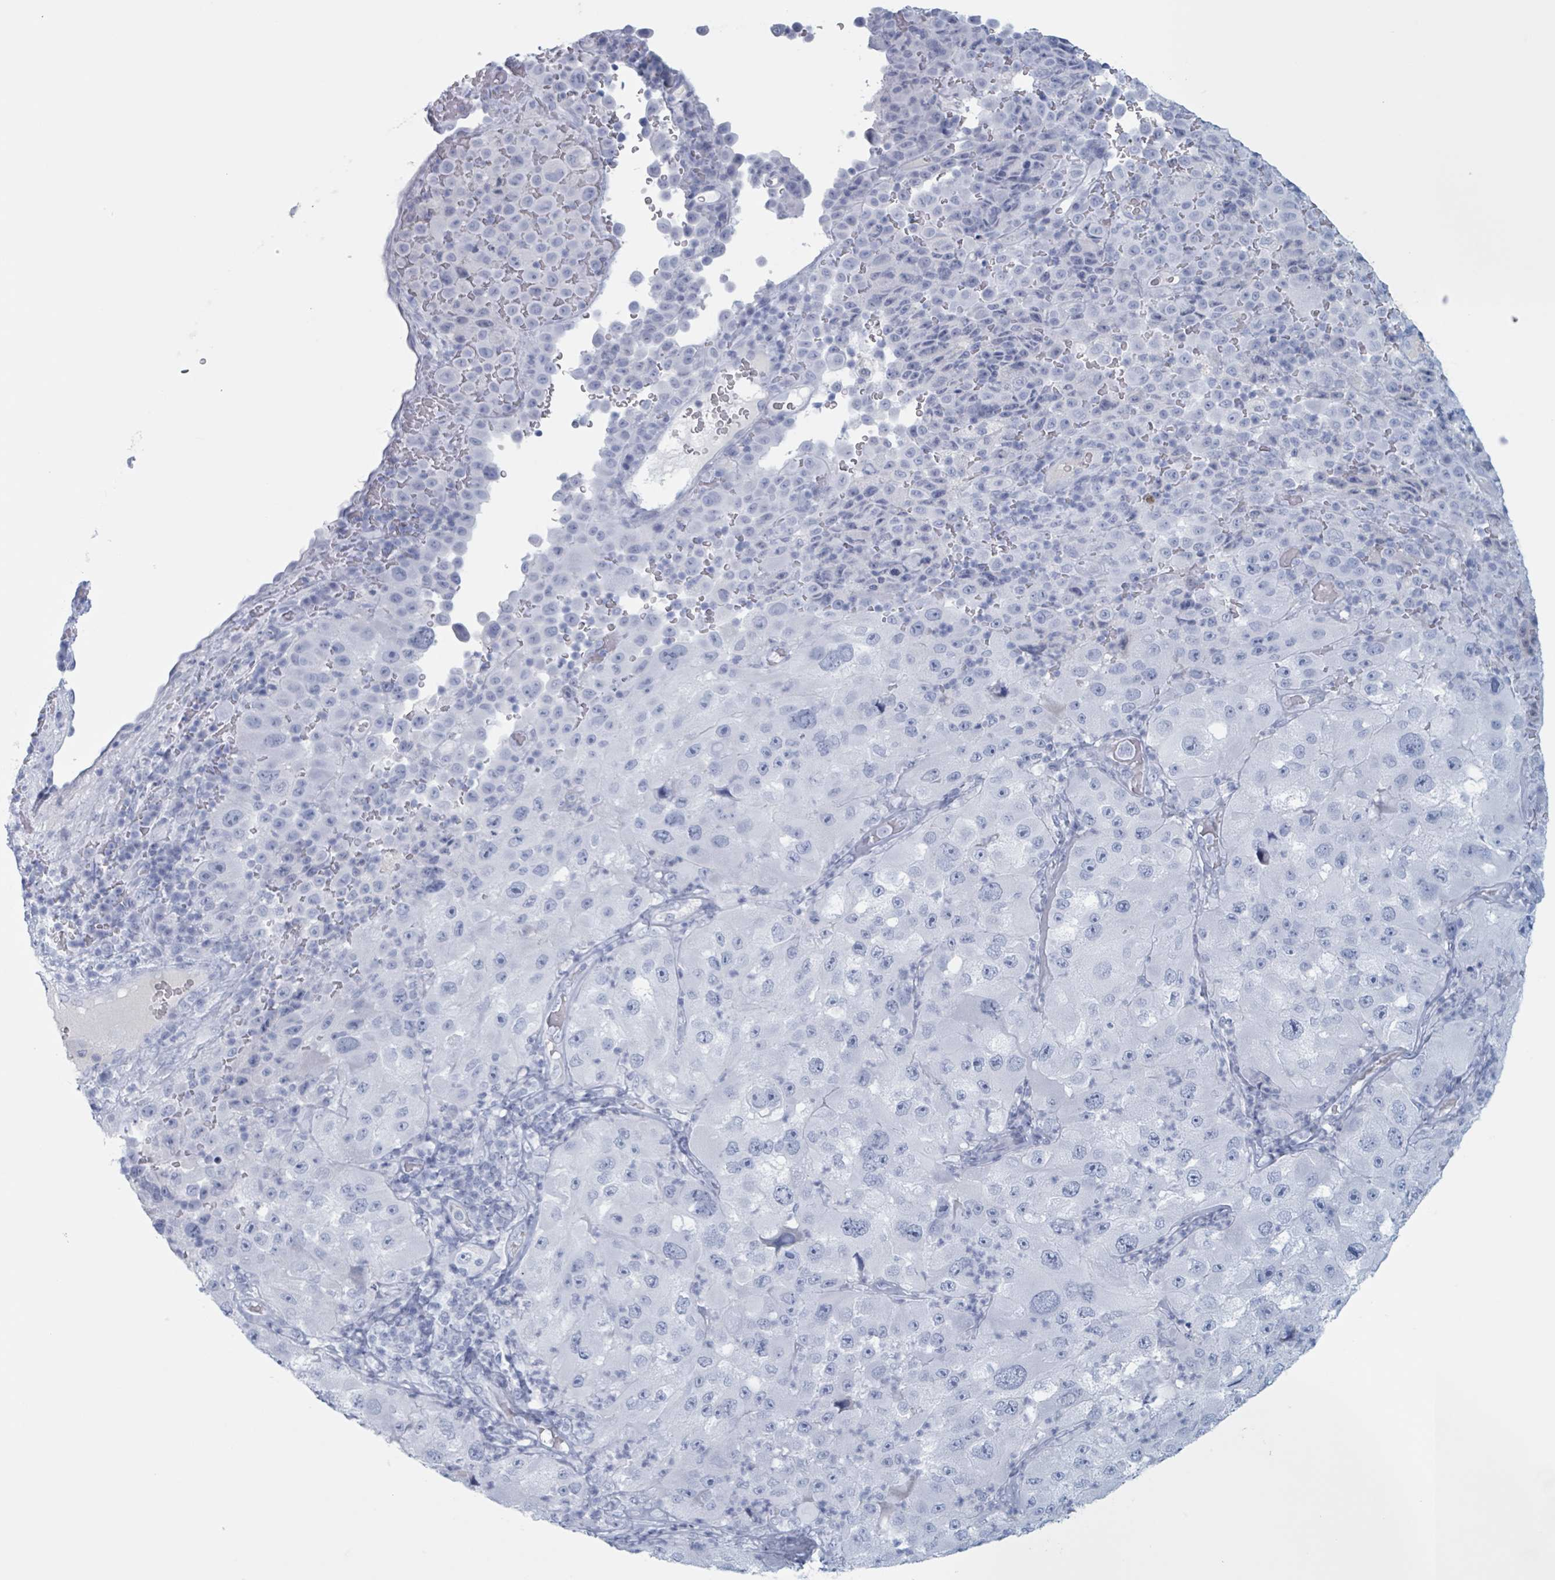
{"staining": {"intensity": "negative", "quantity": "none", "location": "none"}, "tissue": "melanoma", "cell_type": "Tumor cells", "image_type": "cancer", "snomed": [{"axis": "morphology", "description": "Malignant melanoma, Metastatic site"}, {"axis": "topography", "description": "Lymph node"}], "caption": "Tumor cells show no significant protein expression in melanoma. (DAB IHC visualized using brightfield microscopy, high magnification).", "gene": "KLK4", "patient": {"sex": "male", "age": 62}}